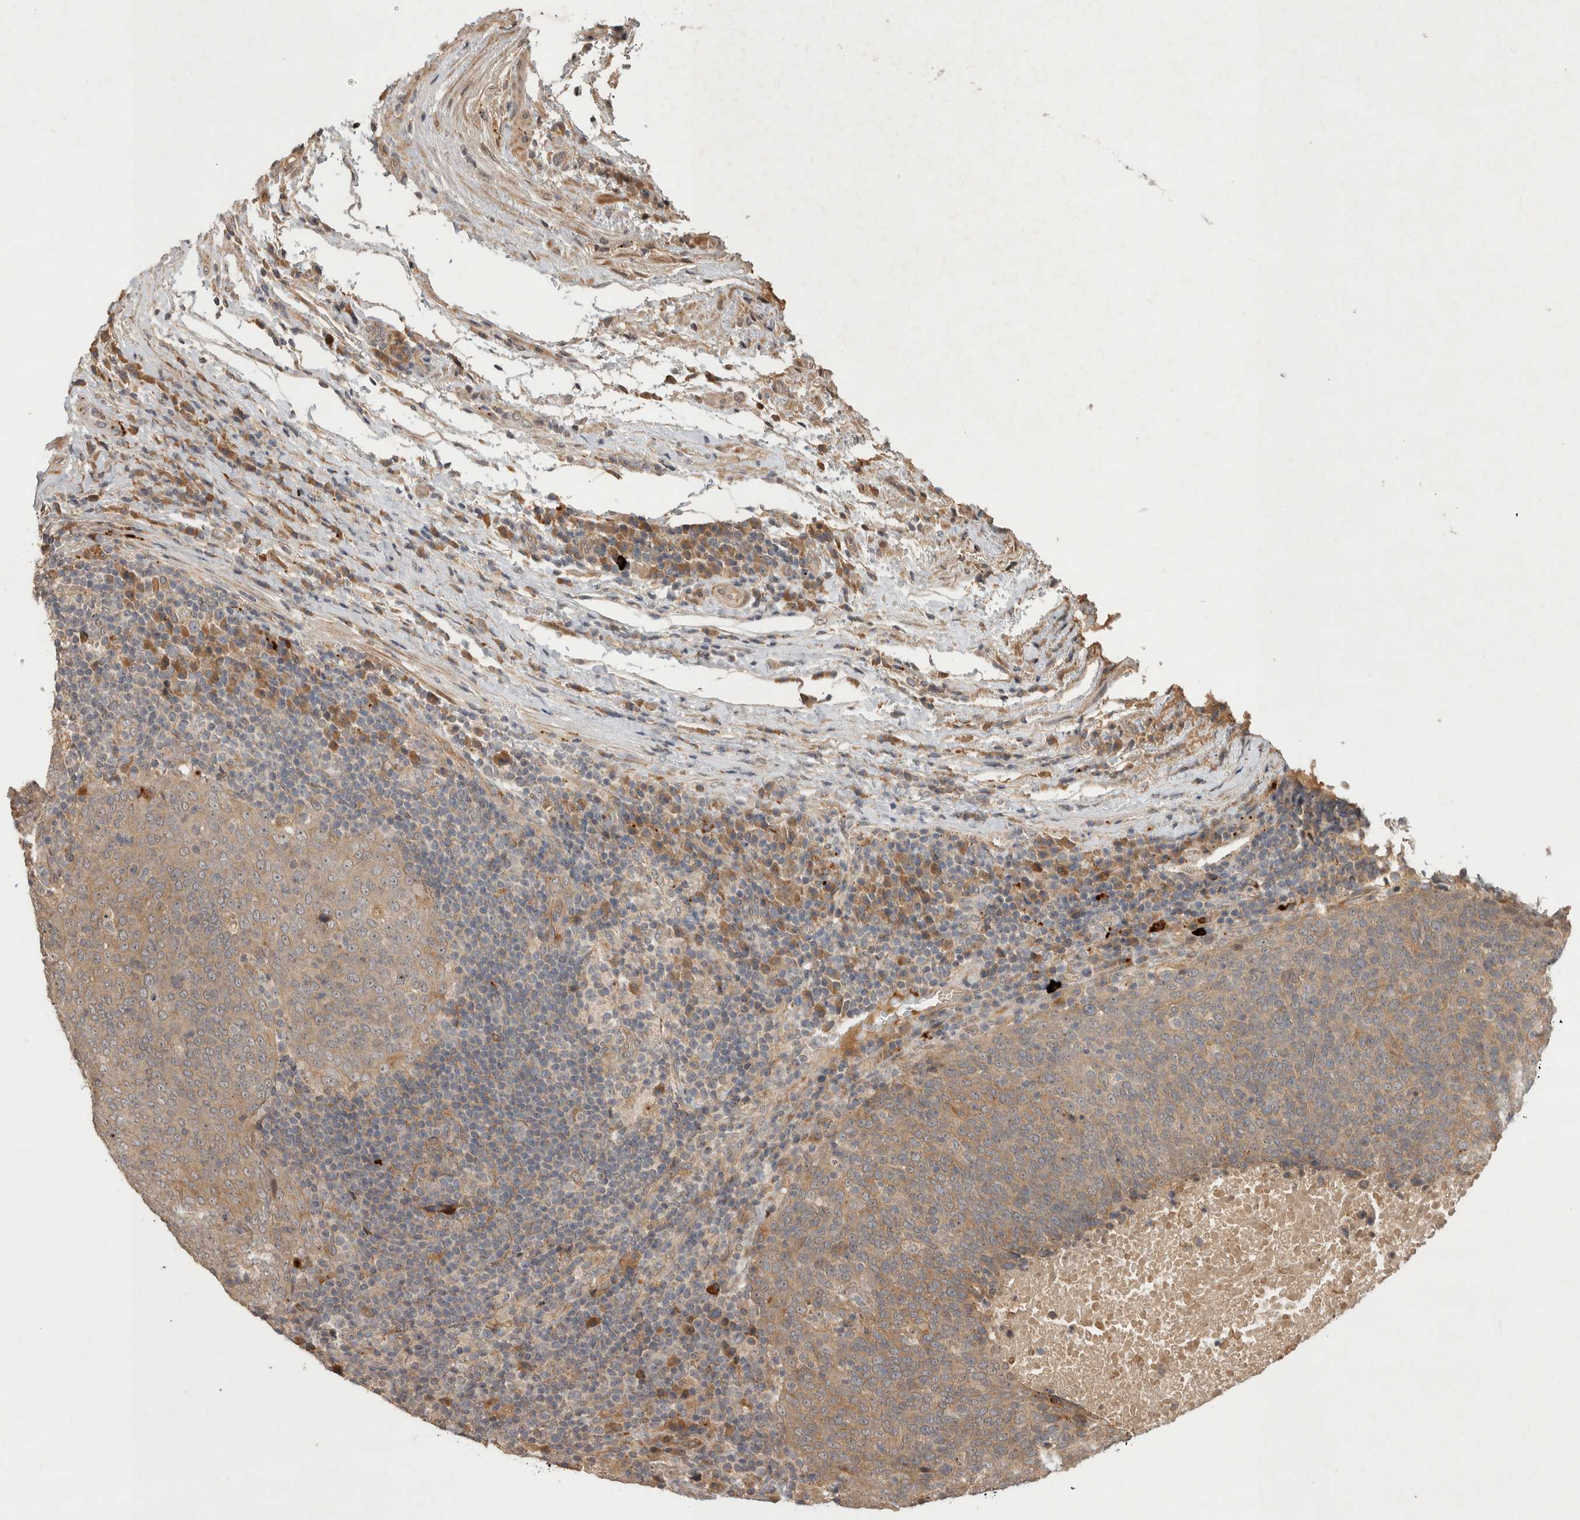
{"staining": {"intensity": "moderate", "quantity": ">75%", "location": "cytoplasmic/membranous"}, "tissue": "head and neck cancer", "cell_type": "Tumor cells", "image_type": "cancer", "snomed": [{"axis": "morphology", "description": "Squamous cell carcinoma, NOS"}, {"axis": "morphology", "description": "Squamous cell carcinoma, metastatic, NOS"}, {"axis": "topography", "description": "Lymph node"}, {"axis": "topography", "description": "Head-Neck"}], "caption": "Approximately >75% of tumor cells in head and neck cancer (metastatic squamous cell carcinoma) display moderate cytoplasmic/membranous protein staining as visualized by brown immunohistochemical staining.", "gene": "PITPNC1", "patient": {"sex": "male", "age": 62}}